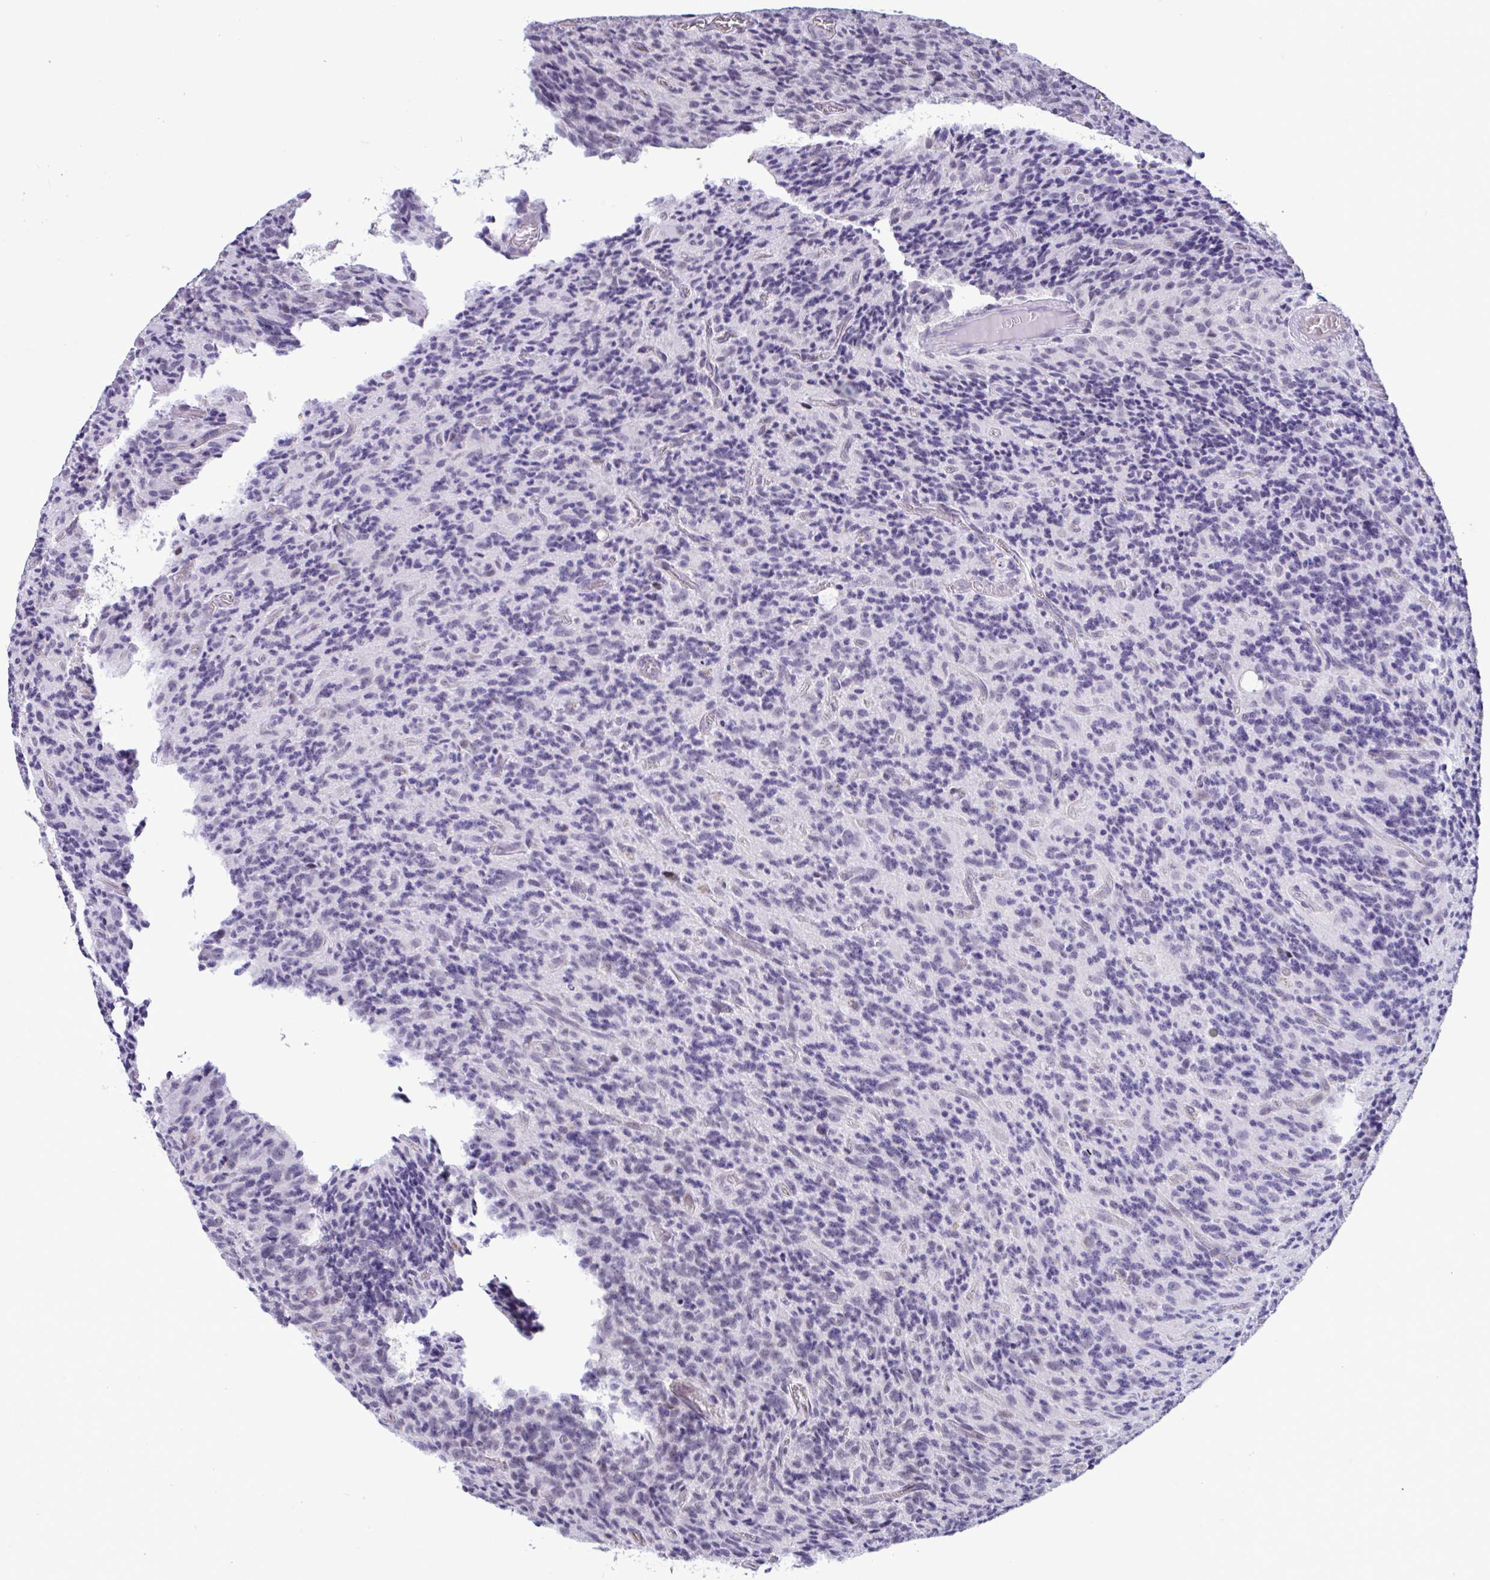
{"staining": {"intensity": "negative", "quantity": "none", "location": "none"}, "tissue": "glioma", "cell_type": "Tumor cells", "image_type": "cancer", "snomed": [{"axis": "morphology", "description": "Glioma, malignant, High grade"}, {"axis": "topography", "description": "Brain"}], "caption": "Immunohistochemistry (IHC) photomicrograph of high-grade glioma (malignant) stained for a protein (brown), which demonstrates no expression in tumor cells.", "gene": "YBX2", "patient": {"sex": "male", "age": 76}}